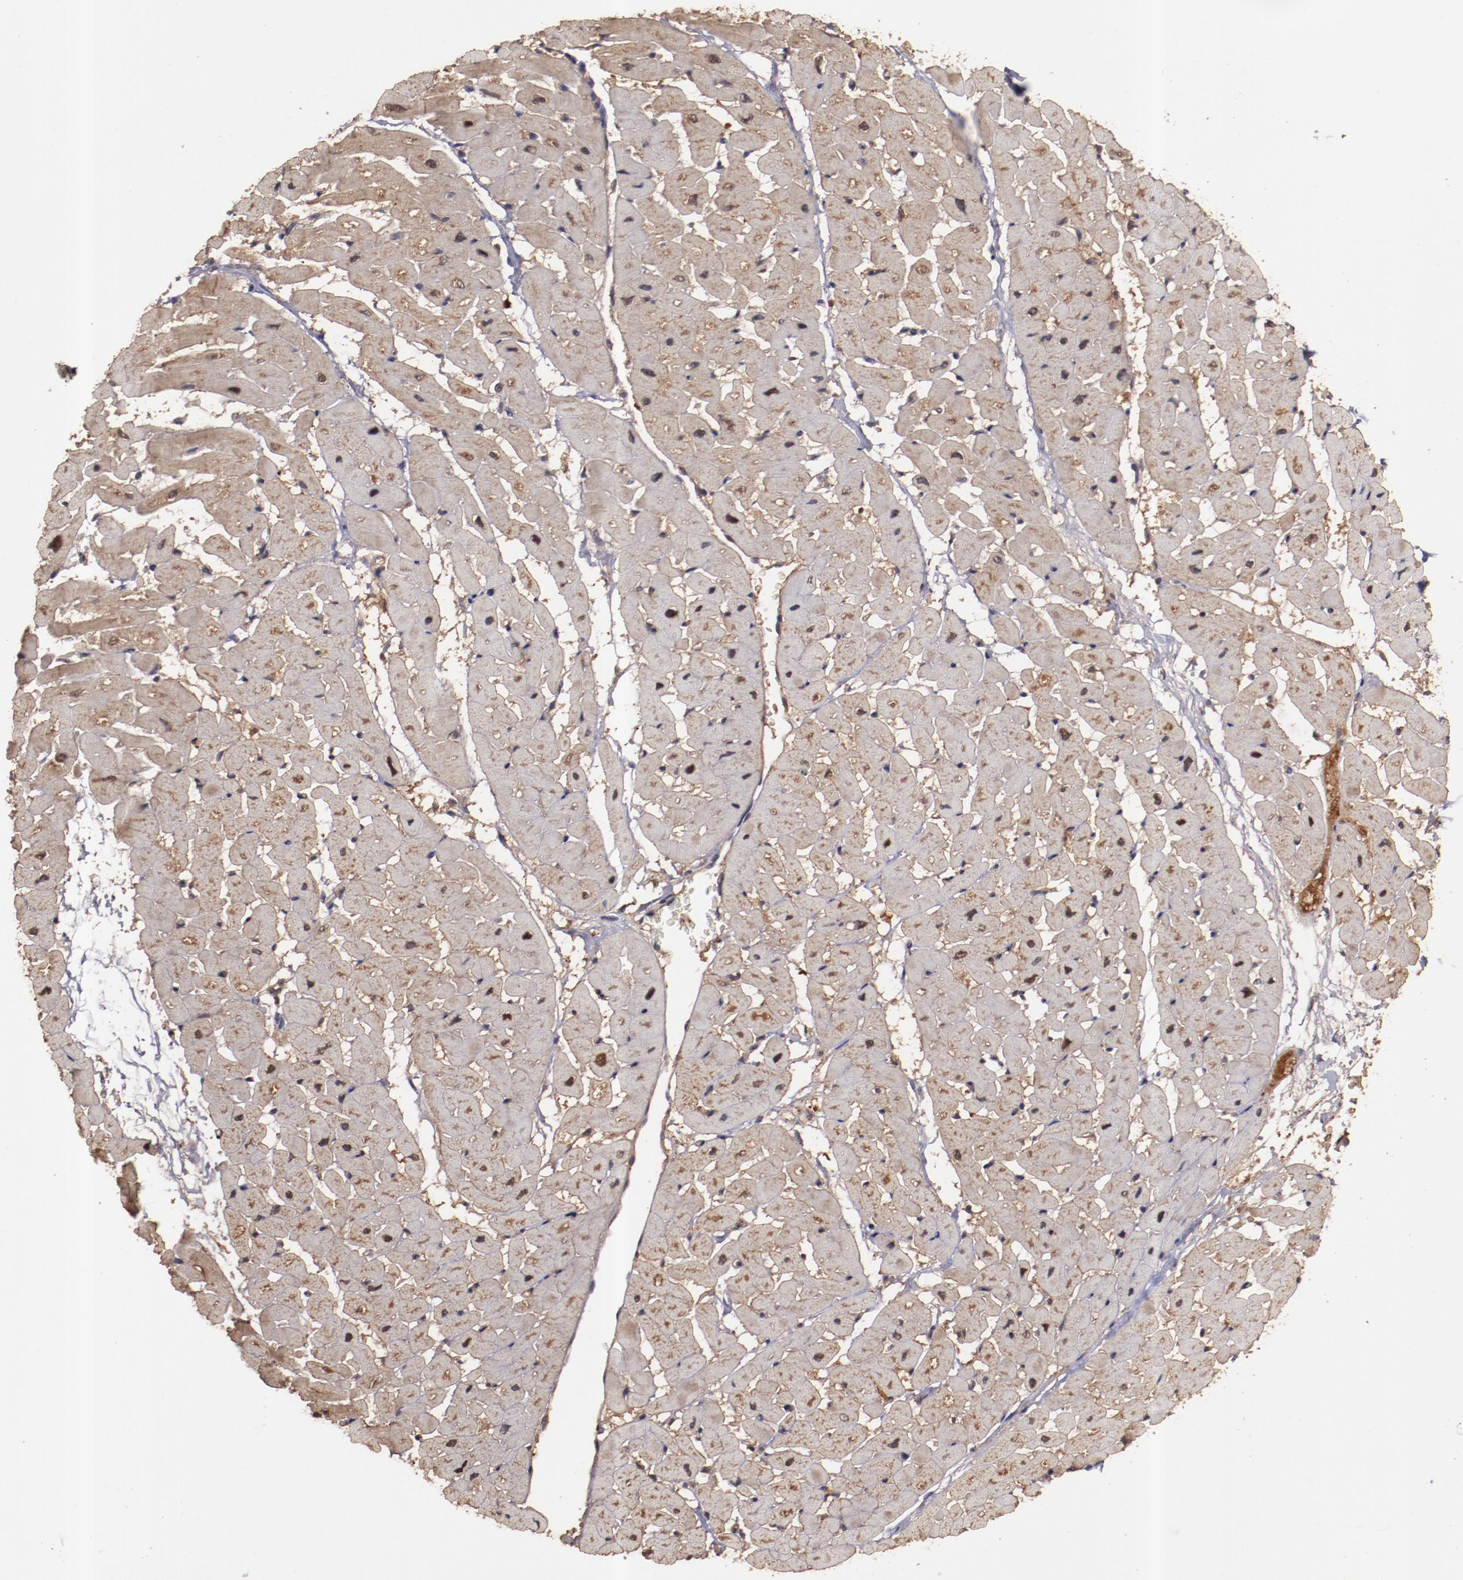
{"staining": {"intensity": "moderate", "quantity": ">75%", "location": "cytoplasmic/membranous"}, "tissue": "heart muscle", "cell_type": "Cardiomyocytes", "image_type": "normal", "snomed": [{"axis": "morphology", "description": "Normal tissue, NOS"}, {"axis": "topography", "description": "Heart"}], "caption": "A photomicrograph showing moderate cytoplasmic/membranous expression in approximately >75% of cardiomyocytes in normal heart muscle, as visualized by brown immunohistochemical staining.", "gene": "TXNDC16", "patient": {"sex": "male", "age": 45}}